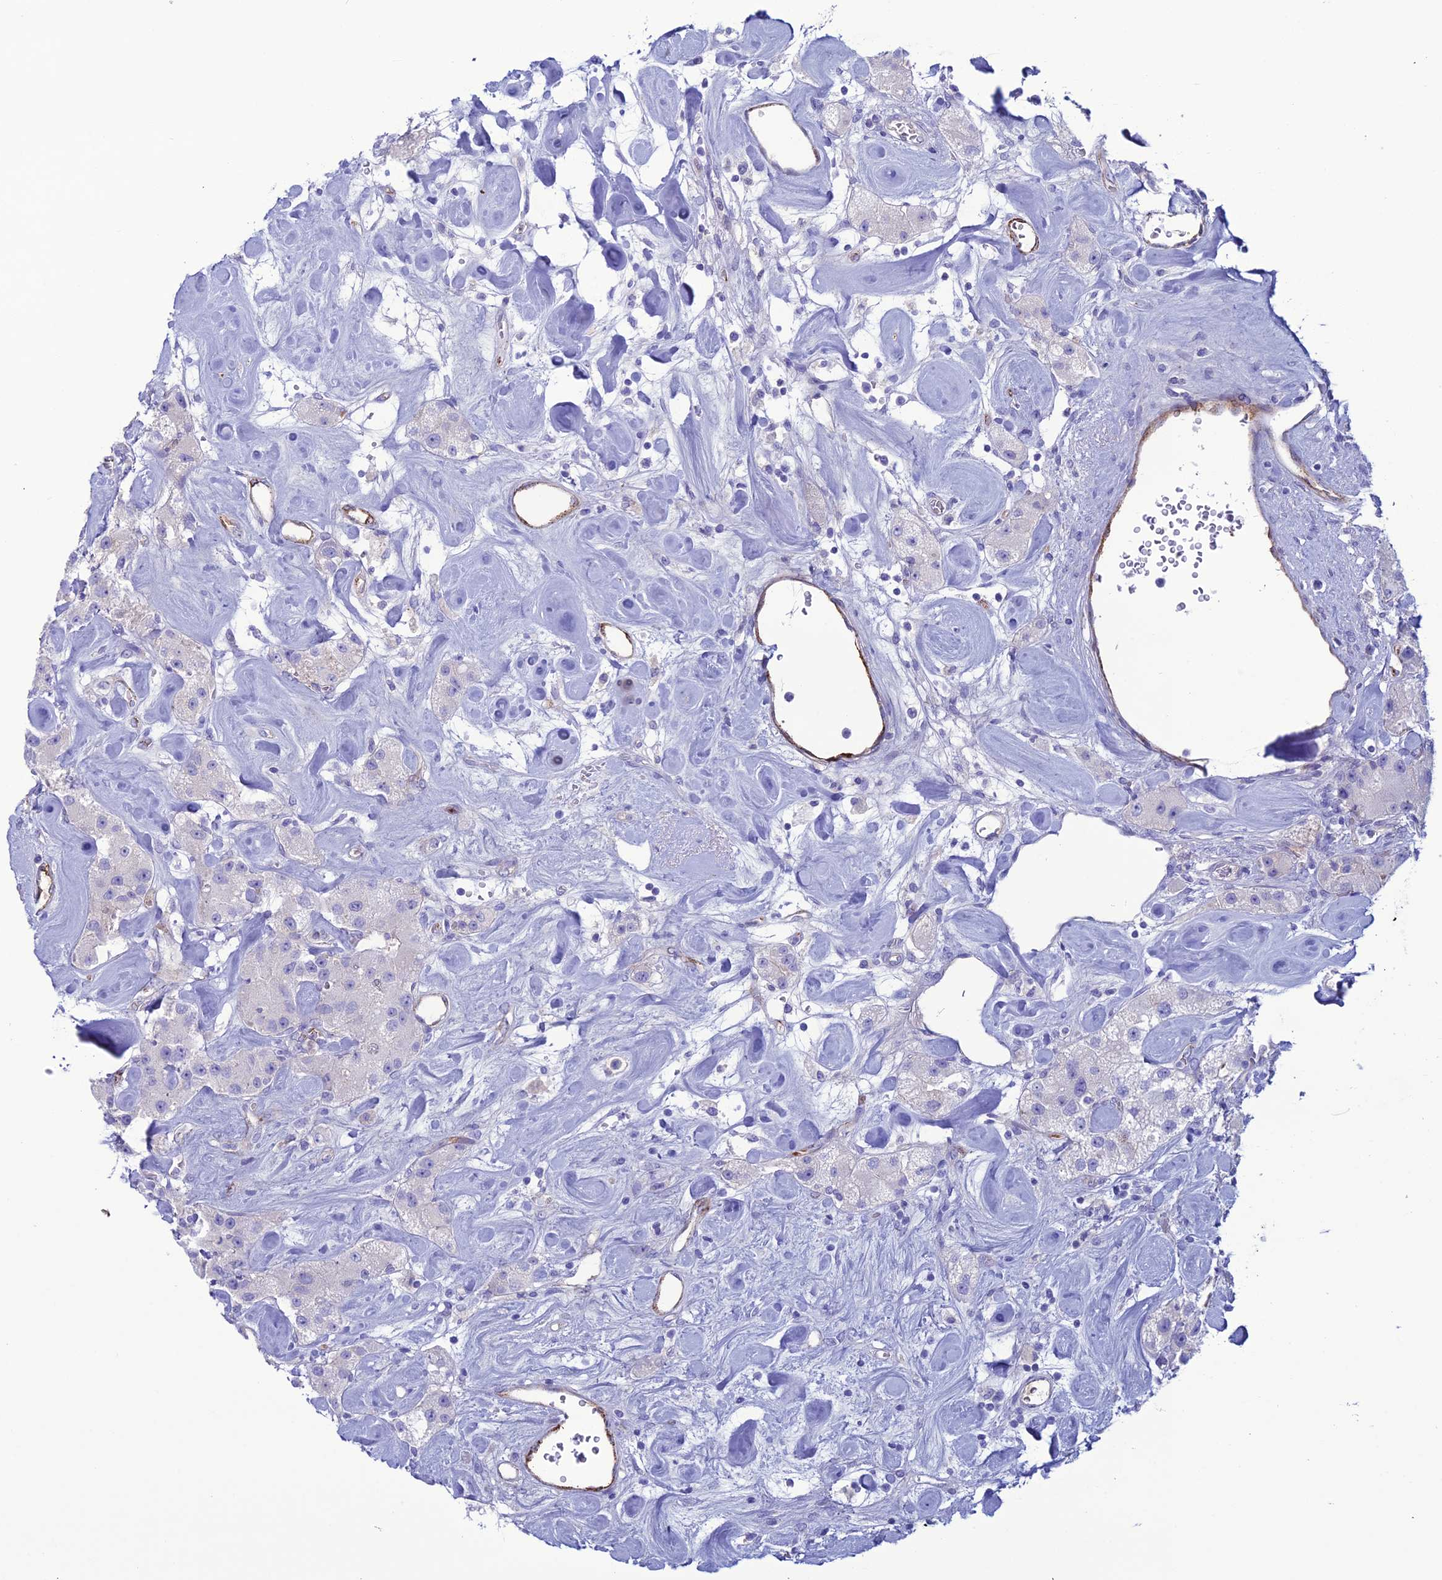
{"staining": {"intensity": "negative", "quantity": "none", "location": "none"}, "tissue": "carcinoid", "cell_type": "Tumor cells", "image_type": "cancer", "snomed": [{"axis": "morphology", "description": "Carcinoid, malignant, NOS"}, {"axis": "topography", "description": "Pancreas"}], "caption": "The immunohistochemistry (IHC) image has no significant staining in tumor cells of carcinoid tissue.", "gene": "CDC42EP5", "patient": {"sex": "male", "age": 41}}